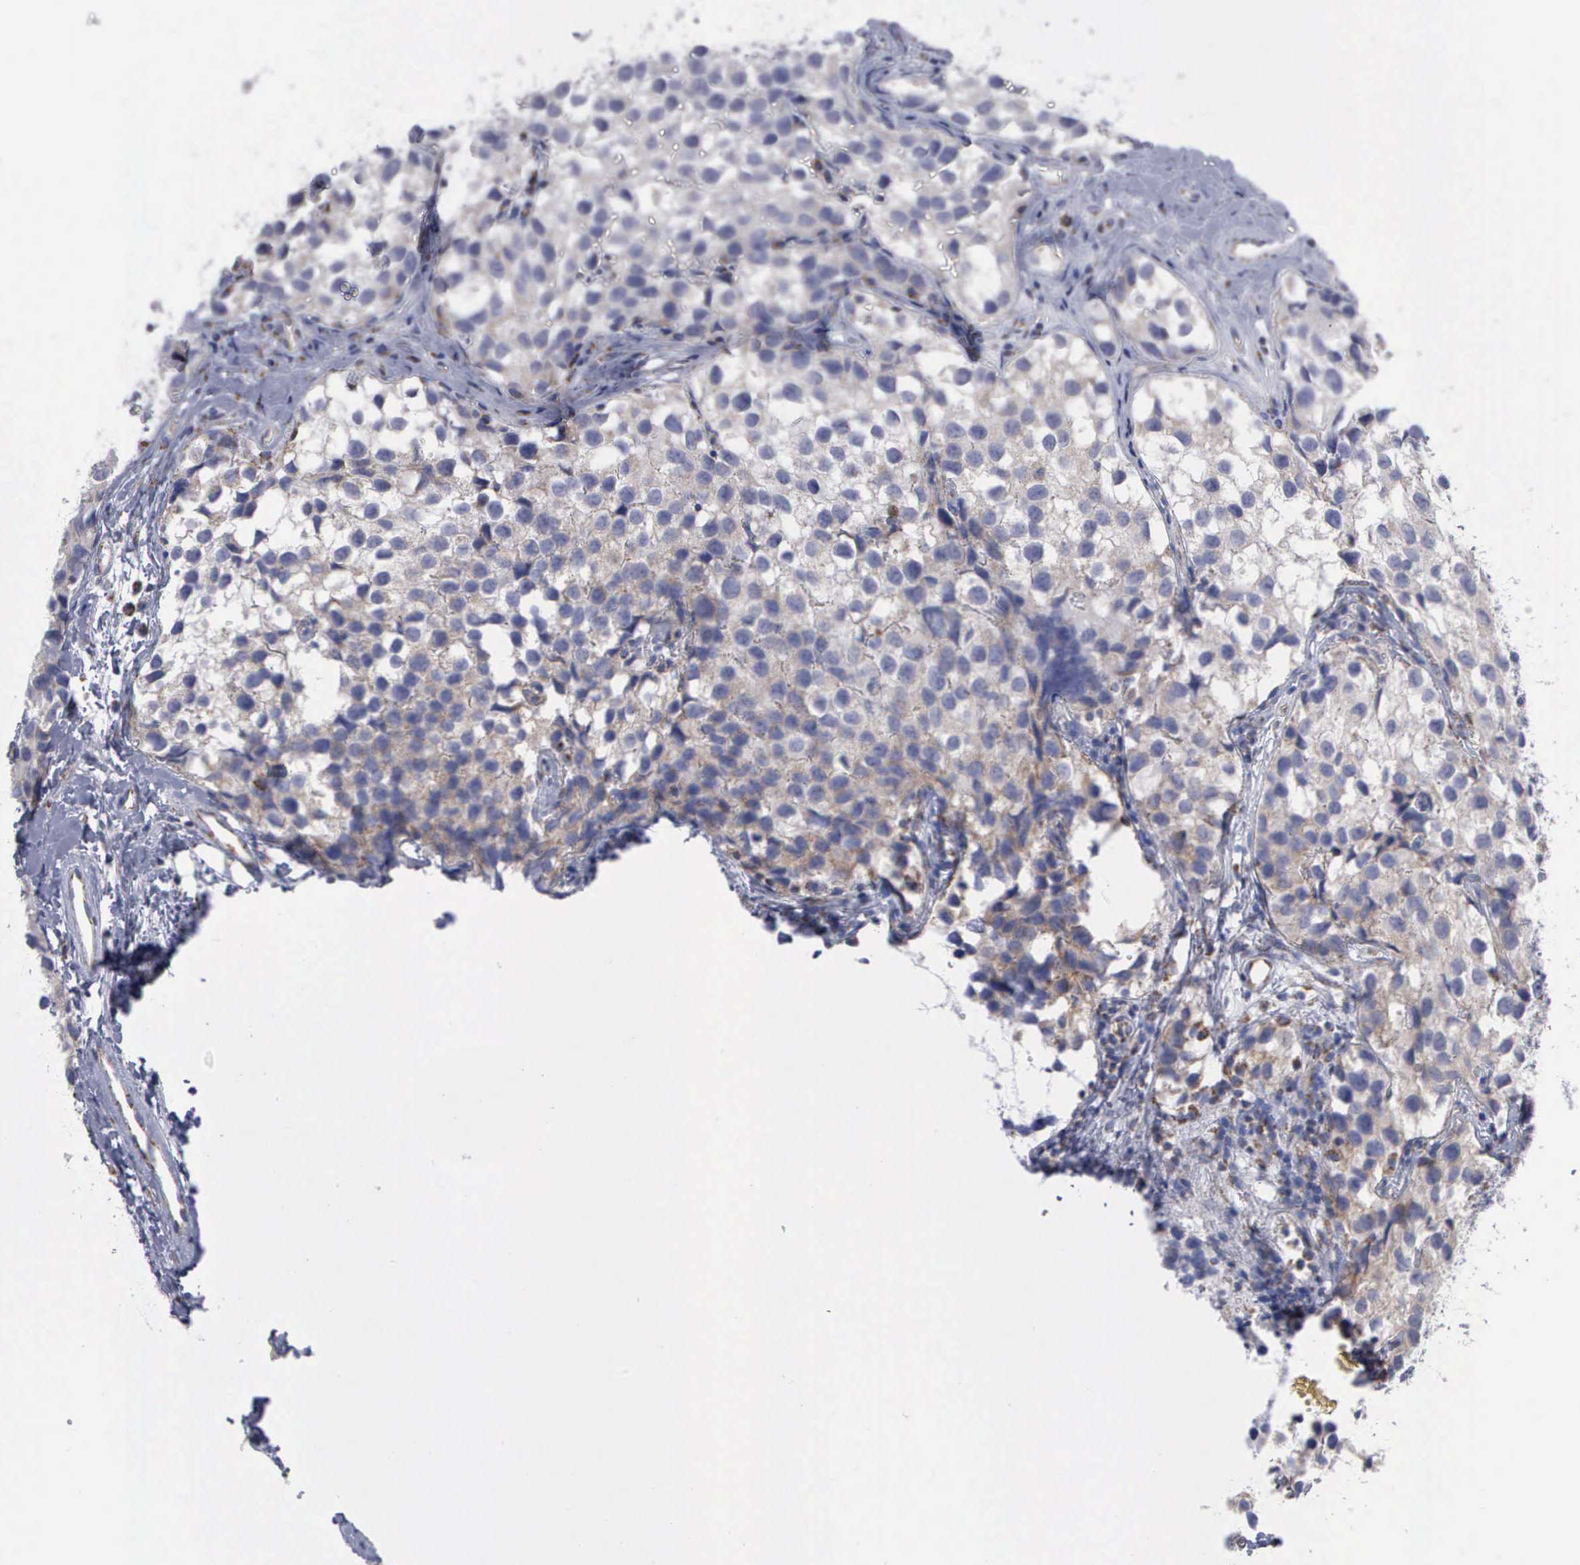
{"staining": {"intensity": "negative", "quantity": "none", "location": "none"}, "tissue": "testis cancer", "cell_type": "Tumor cells", "image_type": "cancer", "snomed": [{"axis": "morphology", "description": "Seminoma, NOS"}, {"axis": "topography", "description": "Testis"}], "caption": "The micrograph shows no staining of tumor cells in testis cancer.", "gene": "APOOL", "patient": {"sex": "male", "age": 39}}